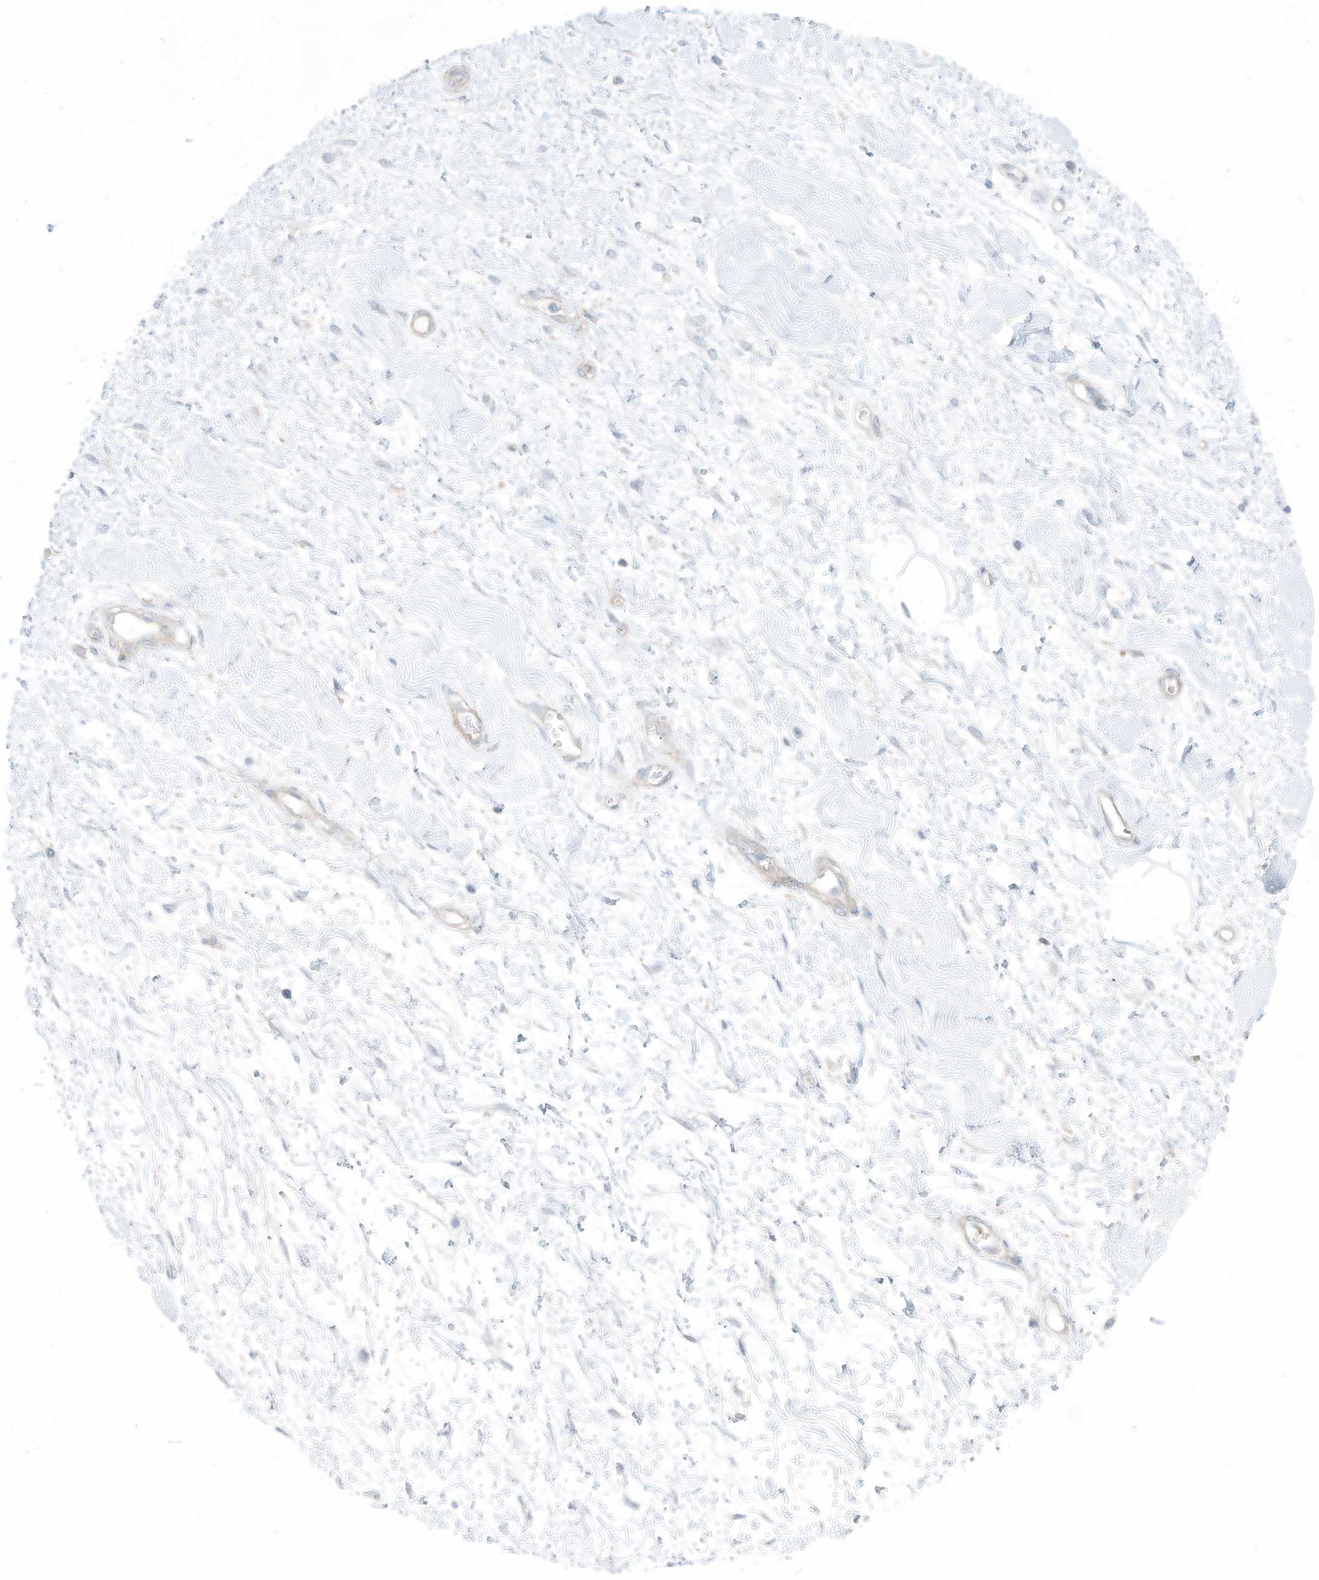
{"staining": {"intensity": "negative", "quantity": "none", "location": "none"}, "tissue": "soft tissue", "cell_type": "Chondrocytes", "image_type": "normal", "snomed": [{"axis": "morphology", "description": "Normal tissue, NOS"}, {"axis": "morphology", "description": "Adenocarcinoma, NOS"}, {"axis": "topography", "description": "Pancreas"}, {"axis": "topography", "description": "Peripheral nerve tissue"}], "caption": "High power microscopy photomicrograph of an immunohistochemistry histopathology image of benign soft tissue, revealing no significant staining in chondrocytes. Brightfield microscopy of immunohistochemistry (IHC) stained with DAB (3,3'-diaminobenzidine) (brown) and hematoxylin (blue), captured at high magnification.", "gene": "ZNF846", "patient": {"sex": "male", "age": 59}}